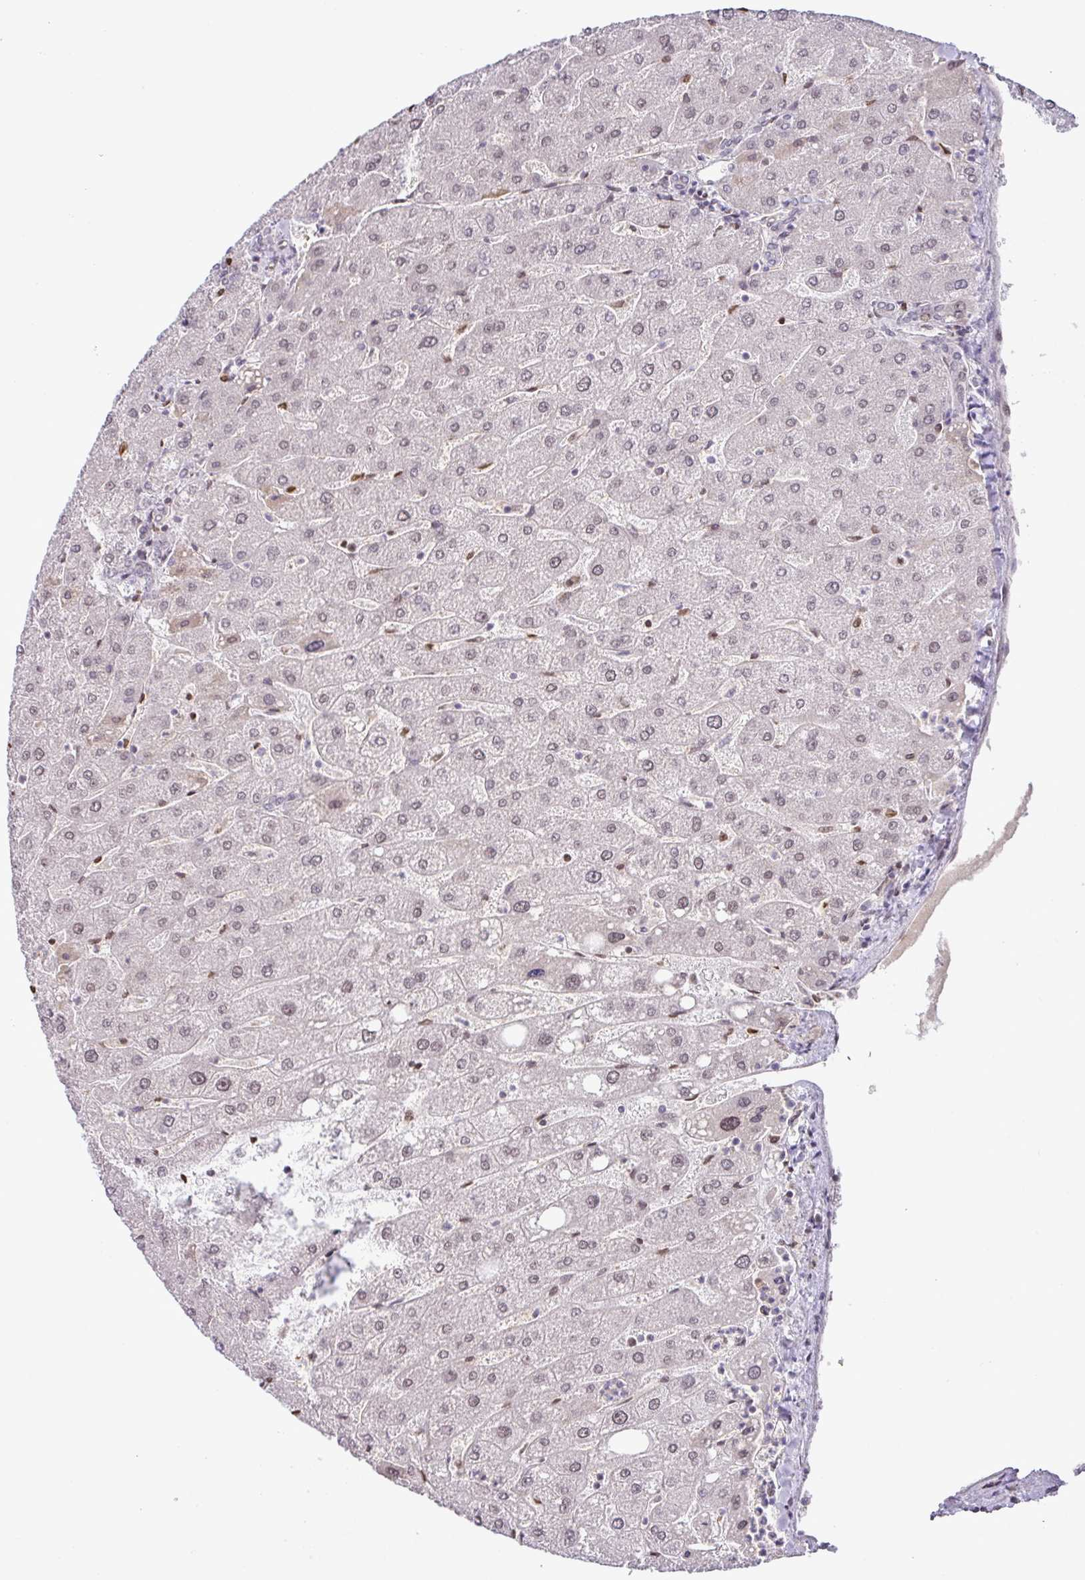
{"staining": {"intensity": "negative", "quantity": "none", "location": "none"}, "tissue": "liver", "cell_type": "Cholangiocytes", "image_type": "normal", "snomed": [{"axis": "morphology", "description": "Normal tissue, NOS"}, {"axis": "topography", "description": "Liver"}], "caption": "Immunohistochemistry (IHC) photomicrograph of unremarkable liver: liver stained with DAB (3,3'-diaminobenzidine) exhibits no significant protein staining in cholangiocytes.", "gene": "PARP2", "patient": {"sex": "male", "age": 67}}